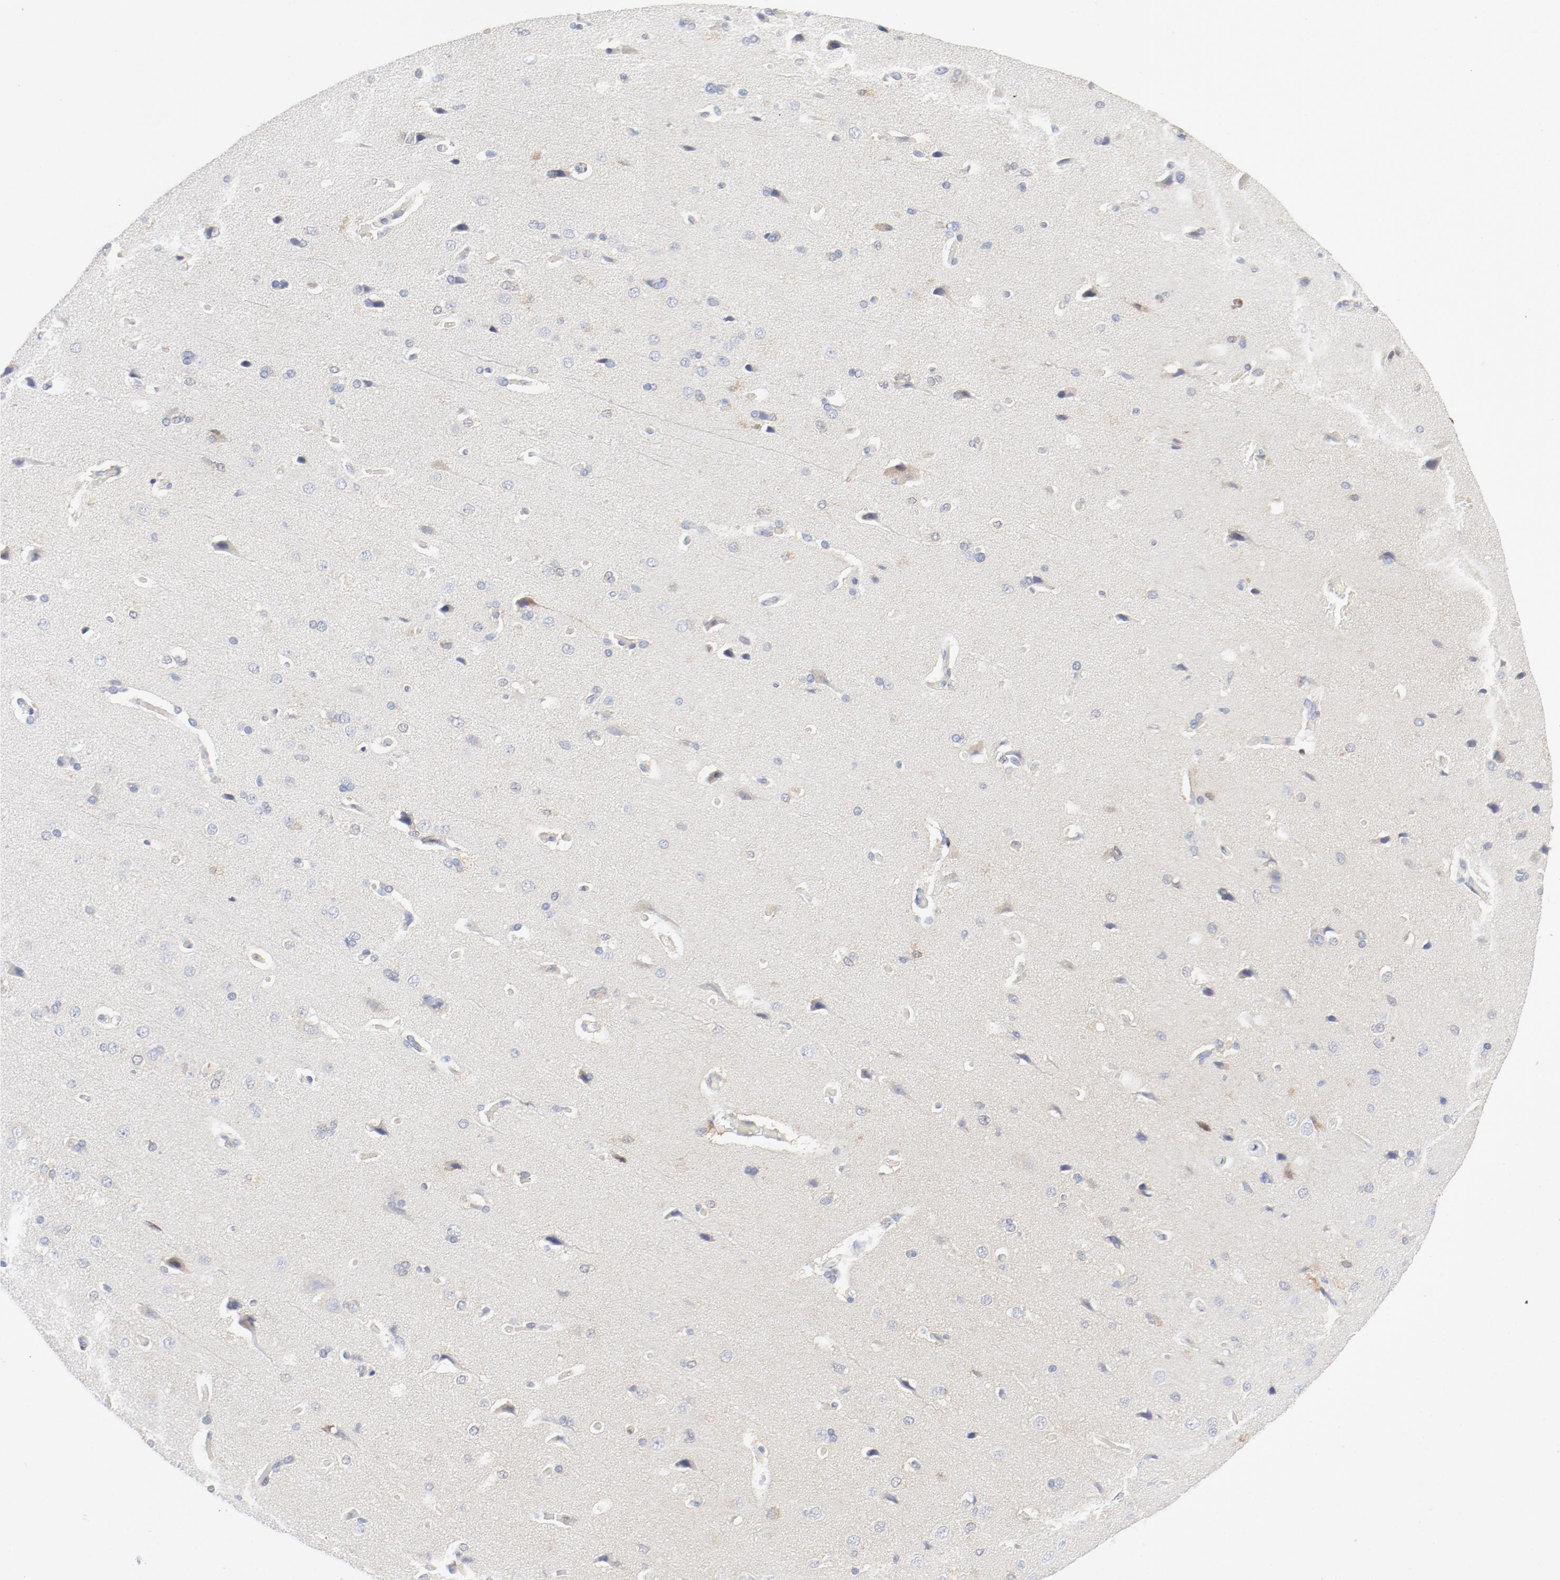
{"staining": {"intensity": "negative", "quantity": "none", "location": "none"}, "tissue": "cerebral cortex", "cell_type": "Endothelial cells", "image_type": "normal", "snomed": [{"axis": "morphology", "description": "Normal tissue, NOS"}, {"axis": "topography", "description": "Cerebral cortex"}], "caption": "Histopathology image shows no significant protein positivity in endothelial cells of benign cerebral cortex.", "gene": "PGM1", "patient": {"sex": "male", "age": 62}}